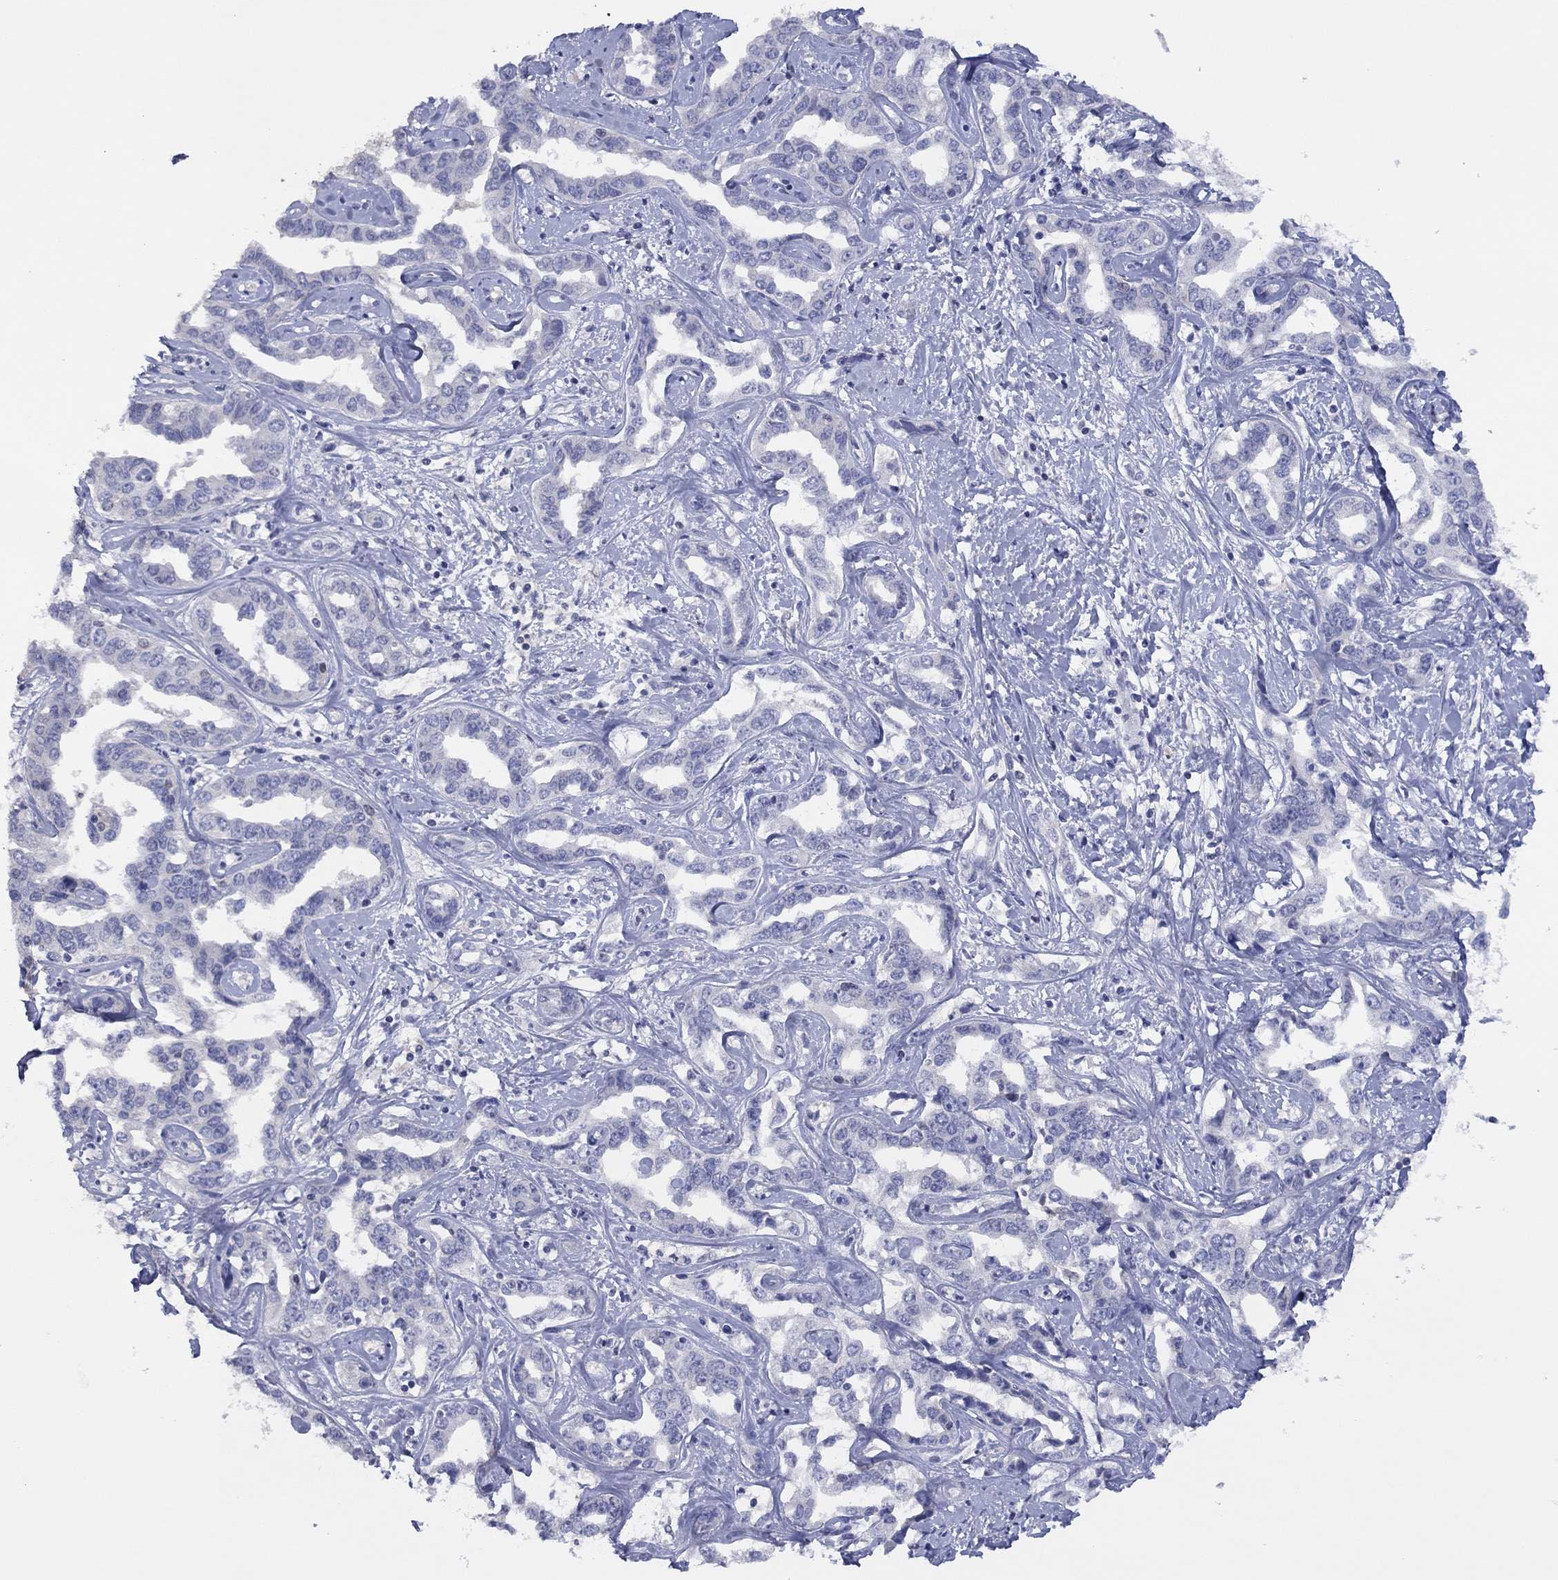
{"staining": {"intensity": "negative", "quantity": "none", "location": "none"}, "tissue": "liver cancer", "cell_type": "Tumor cells", "image_type": "cancer", "snomed": [{"axis": "morphology", "description": "Cholangiocarcinoma"}, {"axis": "topography", "description": "Liver"}], "caption": "The histopathology image demonstrates no staining of tumor cells in liver cancer (cholangiocarcinoma). (Immunohistochemistry, brightfield microscopy, high magnification).", "gene": "CYP2B6", "patient": {"sex": "male", "age": 59}}